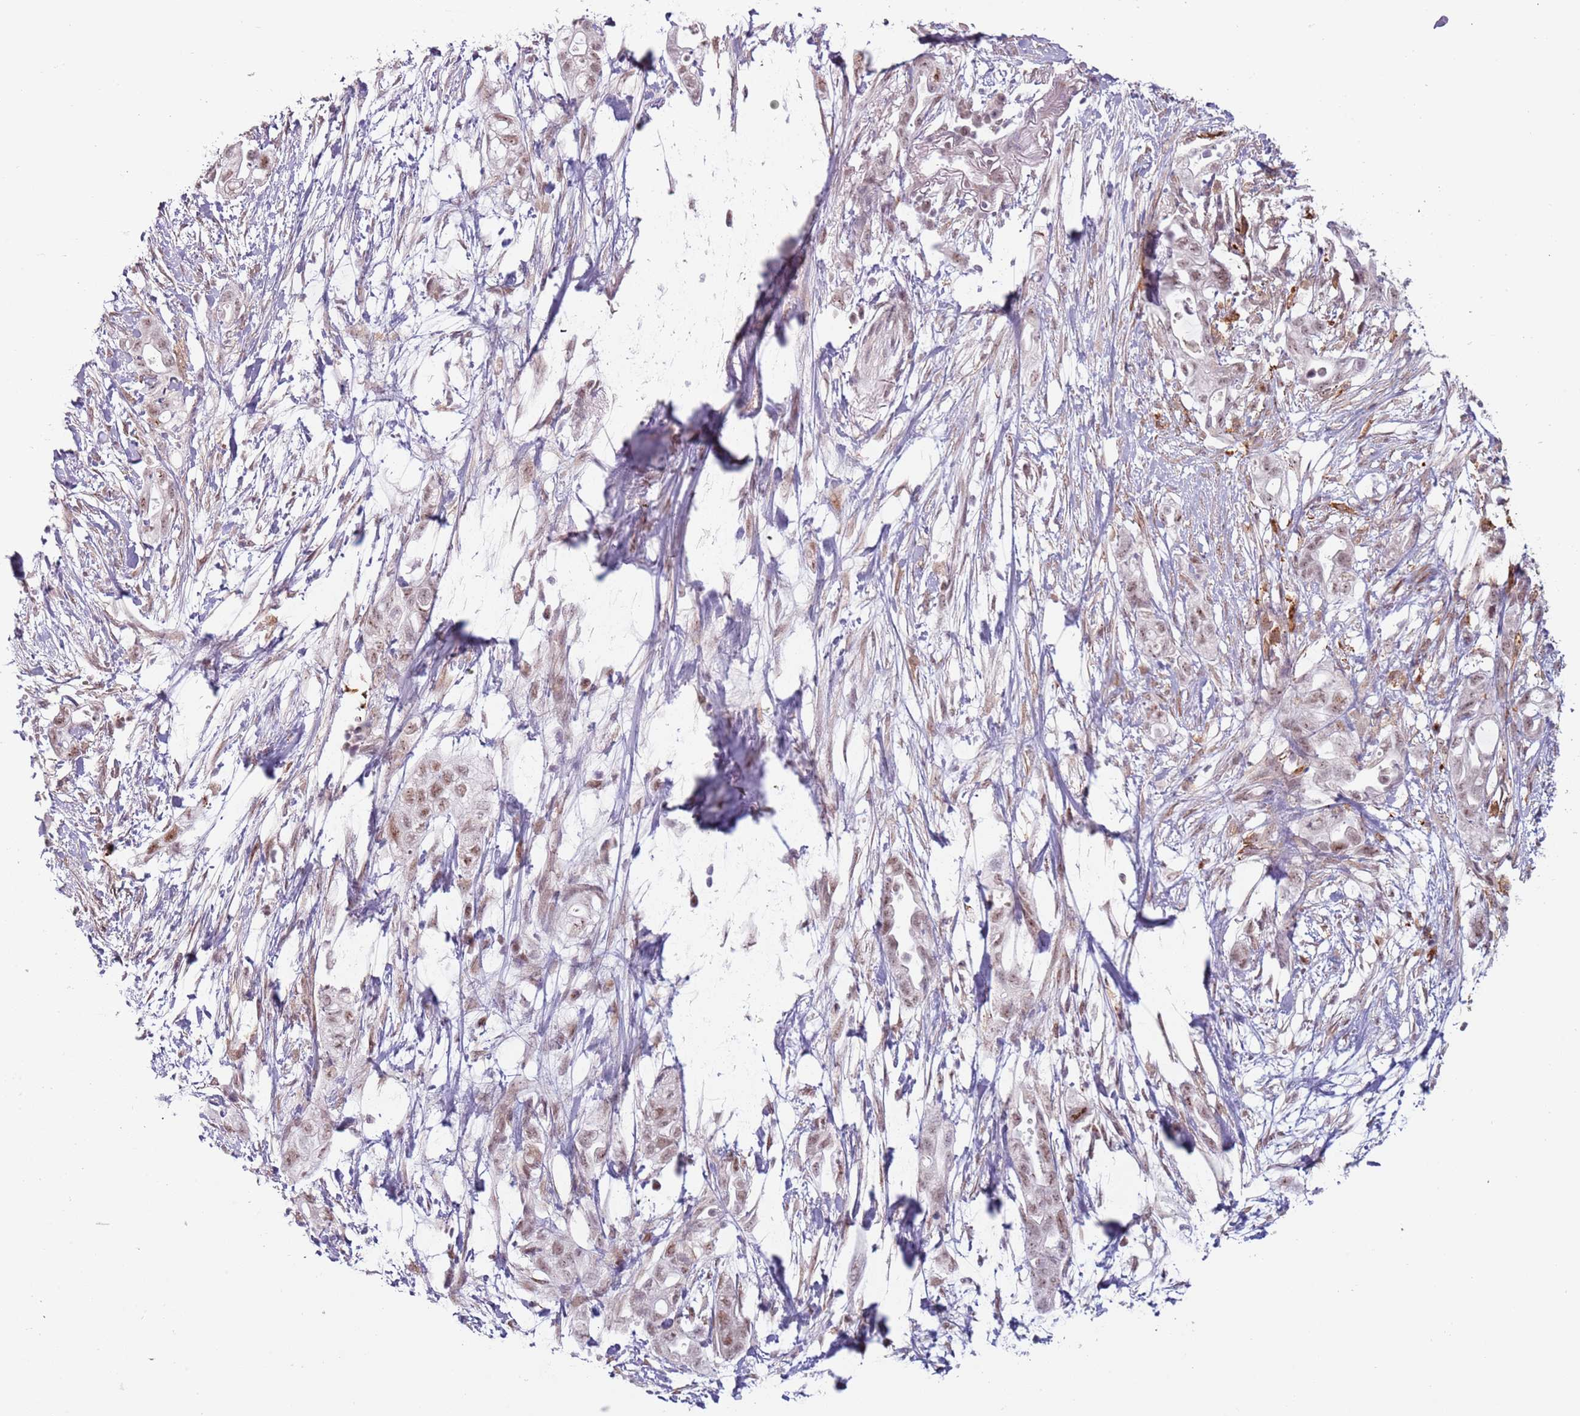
{"staining": {"intensity": "weak", "quantity": "25%-75%", "location": "nuclear"}, "tissue": "pancreatic cancer", "cell_type": "Tumor cells", "image_type": "cancer", "snomed": [{"axis": "morphology", "description": "Adenocarcinoma, NOS"}, {"axis": "topography", "description": "Pancreas"}], "caption": "Human adenocarcinoma (pancreatic) stained with a protein marker exhibits weak staining in tumor cells.", "gene": "REXO4", "patient": {"sex": "female", "age": 72}}